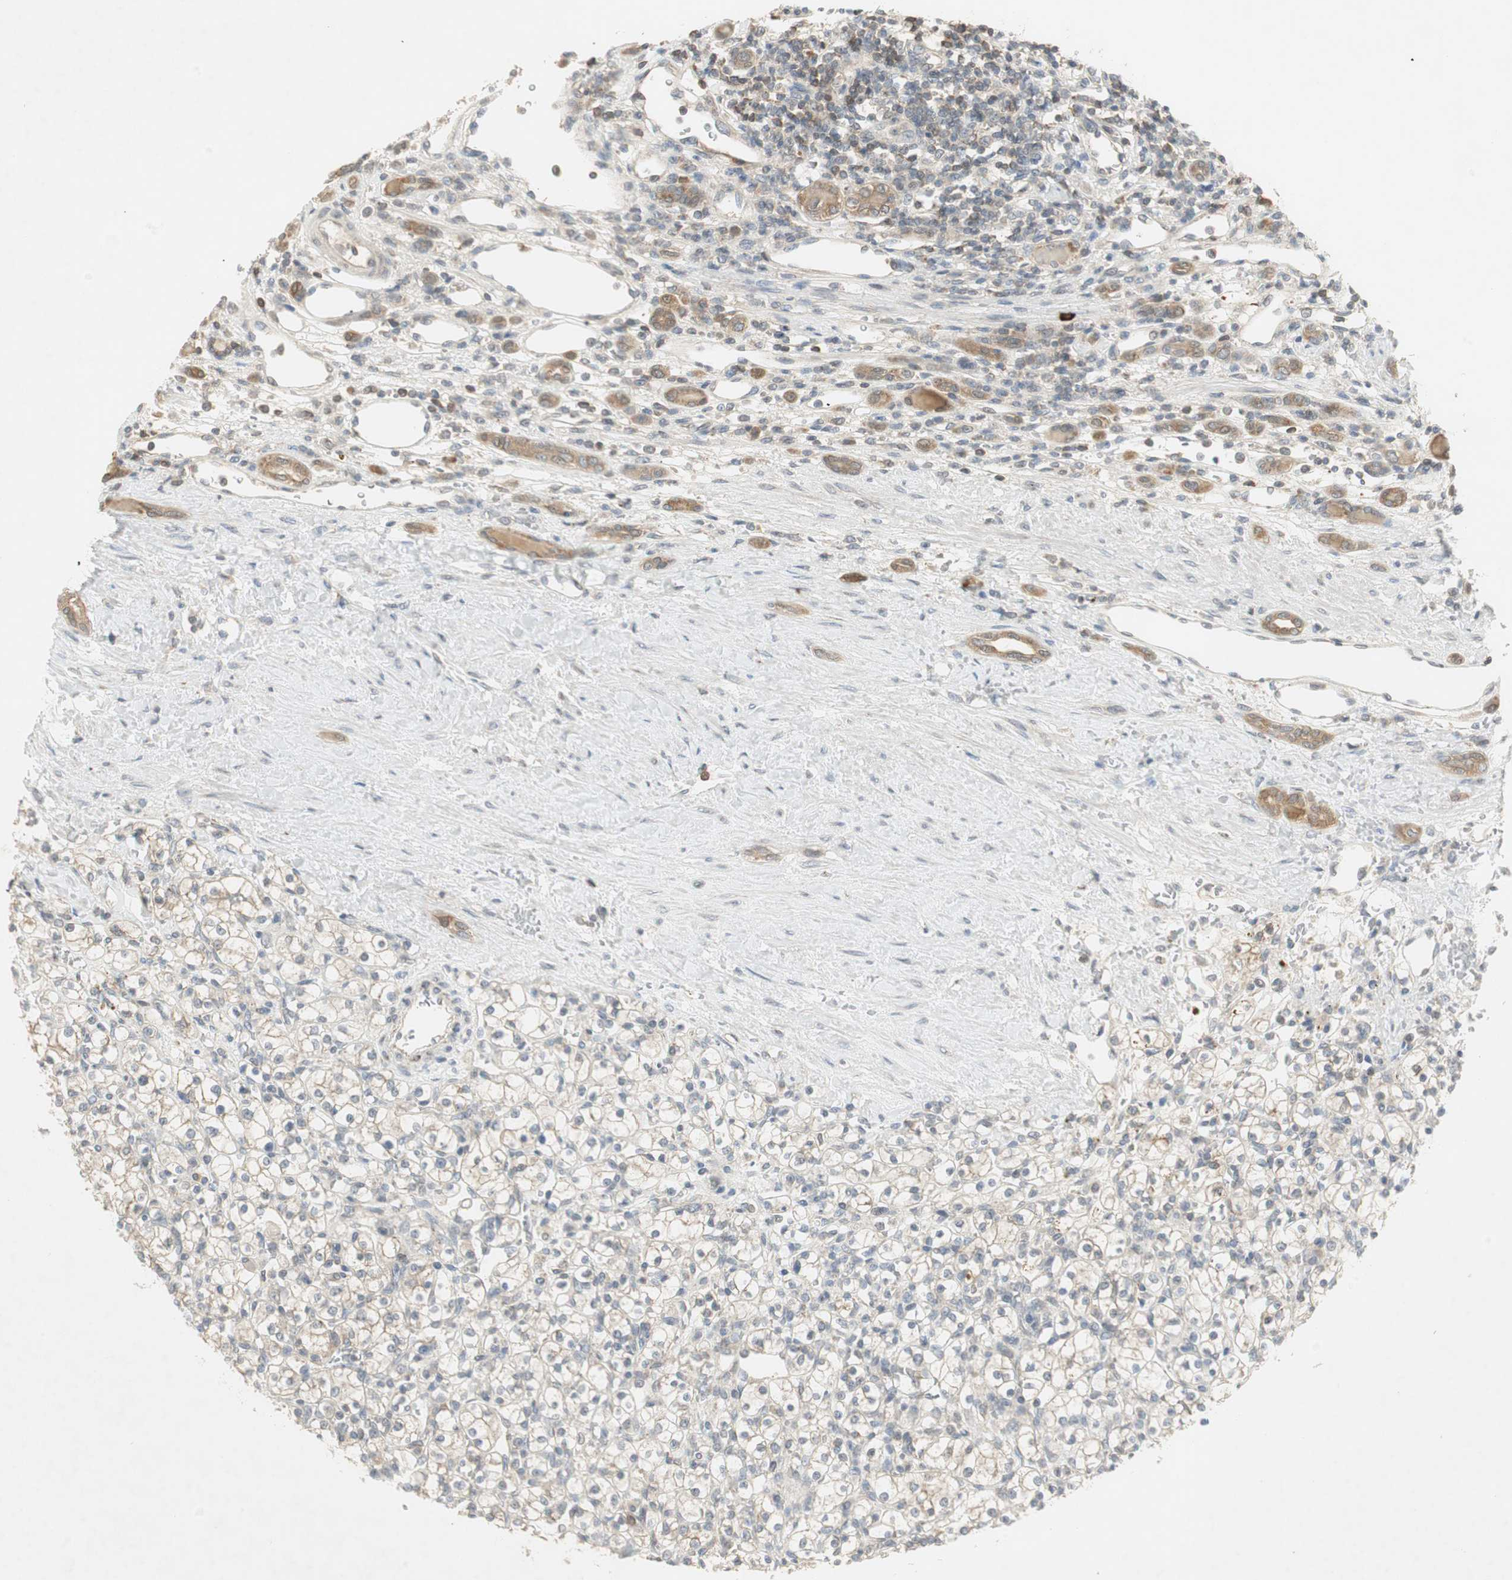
{"staining": {"intensity": "negative", "quantity": "none", "location": "none"}, "tissue": "renal cancer", "cell_type": "Tumor cells", "image_type": "cancer", "snomed": [{"axis": "morphology", "description": "Normal tissue, NOS"}, {"axis": "morphology", "description": "Adenocarcinoma, NOS"}, {"axis": "topography", "description": "Kidney"}], "caption": "Protein analysis of renal cancer (adenocarcinoma) displays no significant staining in tumor cells. (IHC, brightfield microscopy, high magnification).", "gene": "USP2", "patient": {"sex": "female", "age": 55}}